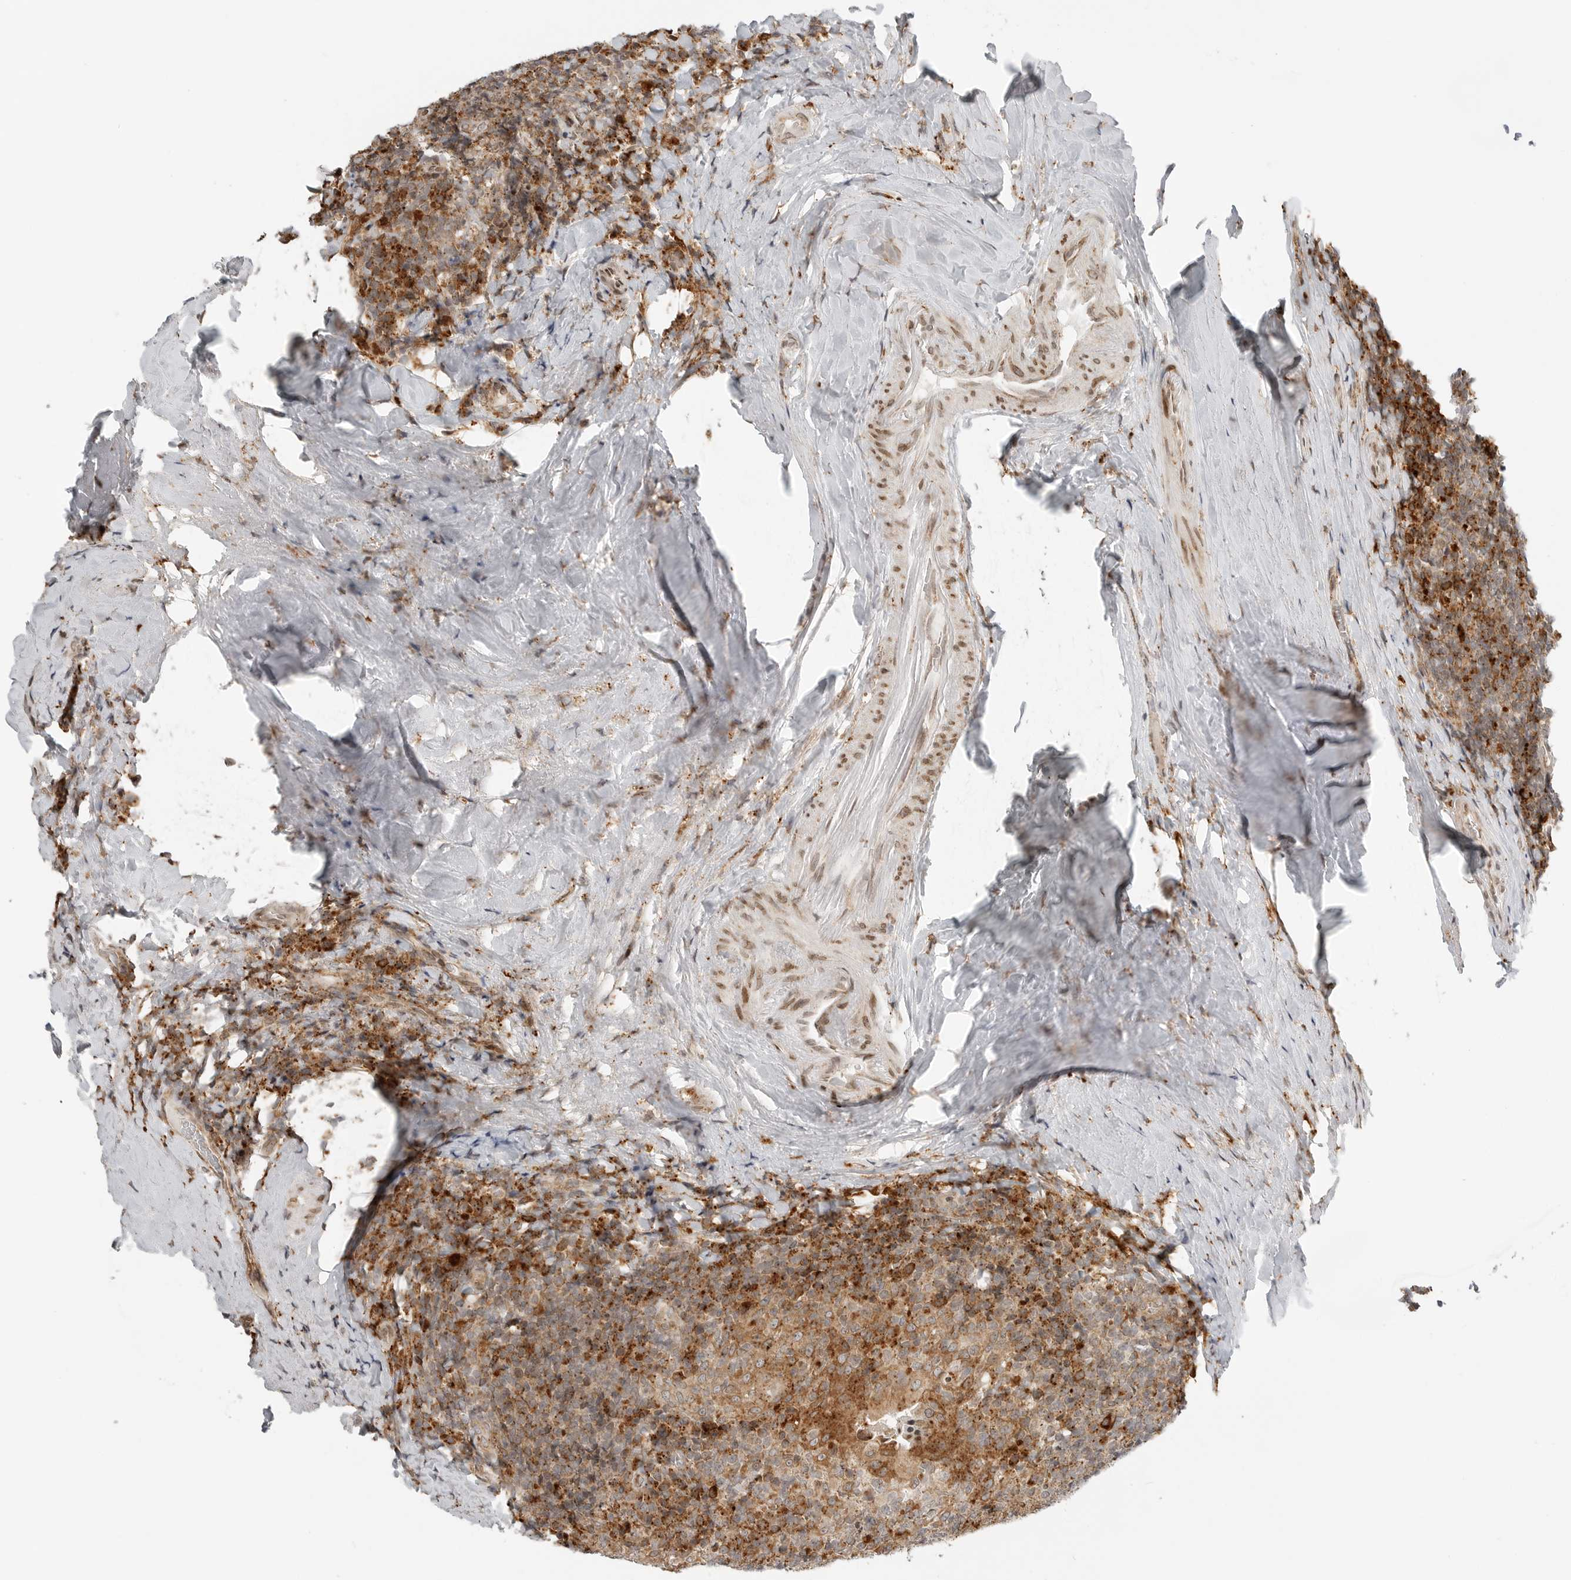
{"staining": {"intensity": "moderate", "quantity": "<25%", "location": "cytoplasmic/membranous"}, "tissue": "tonsil", "cell_type": "Germinal center cells", "image_type": "normal", "snomed": [{"axis": "morphology", "description": "Normal tissue, NOS"}, {"axis": "topography", "description": "Tonsil"}], "caption": "Germinal center cells demonstrate moderate cytoplasmic/membranous positivity in about <25% of cells in unremarkable tonsil.", "gene": "IDUA", "patient": {"sex": "male", "age": 37}}